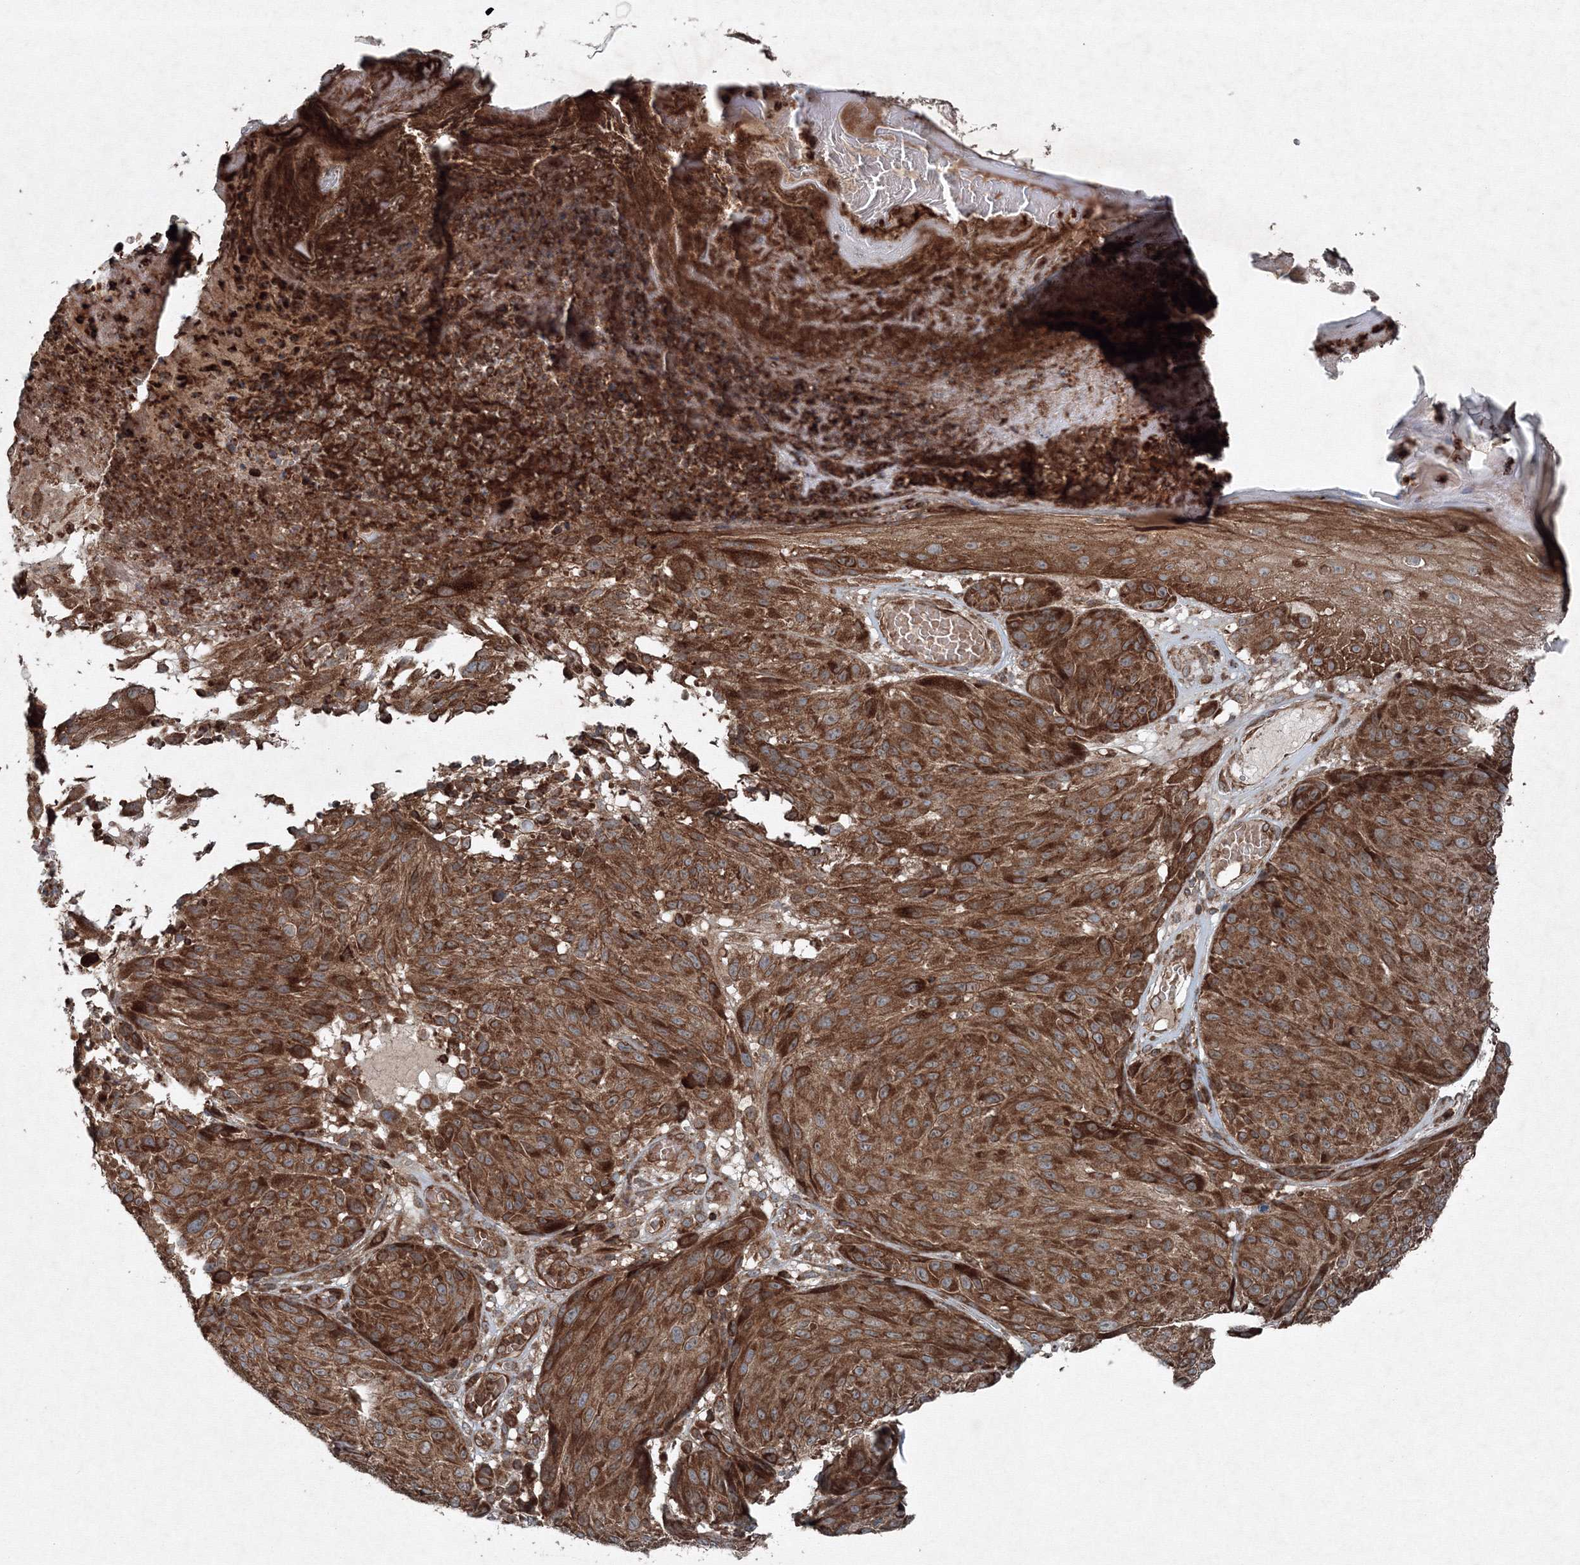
{"staining": {"intensity": "strong", "quantity": ">75%", "location": "cytoplasmic/membranous"}, "tissue": "melanoma", "cell_type": "Tumor cells", "image_type": "cancer", "snomed": [{"axis": "morphology", "description": "Malignant melanoma, NOS"}, {"axis": "topography", "description": "Skin"}], "caption": "IHC image of neoplastic tissue: melanoma stained using immunohistochemistry (IHC) reveals high levels of strong protein expression localized specifically in the cytoplasmic/membranous of tumor cells, appearing as a cytoplasmic/membranous brown color.", "gene": "COPS7B", "patient": {"sex": "male", "age": 83}}